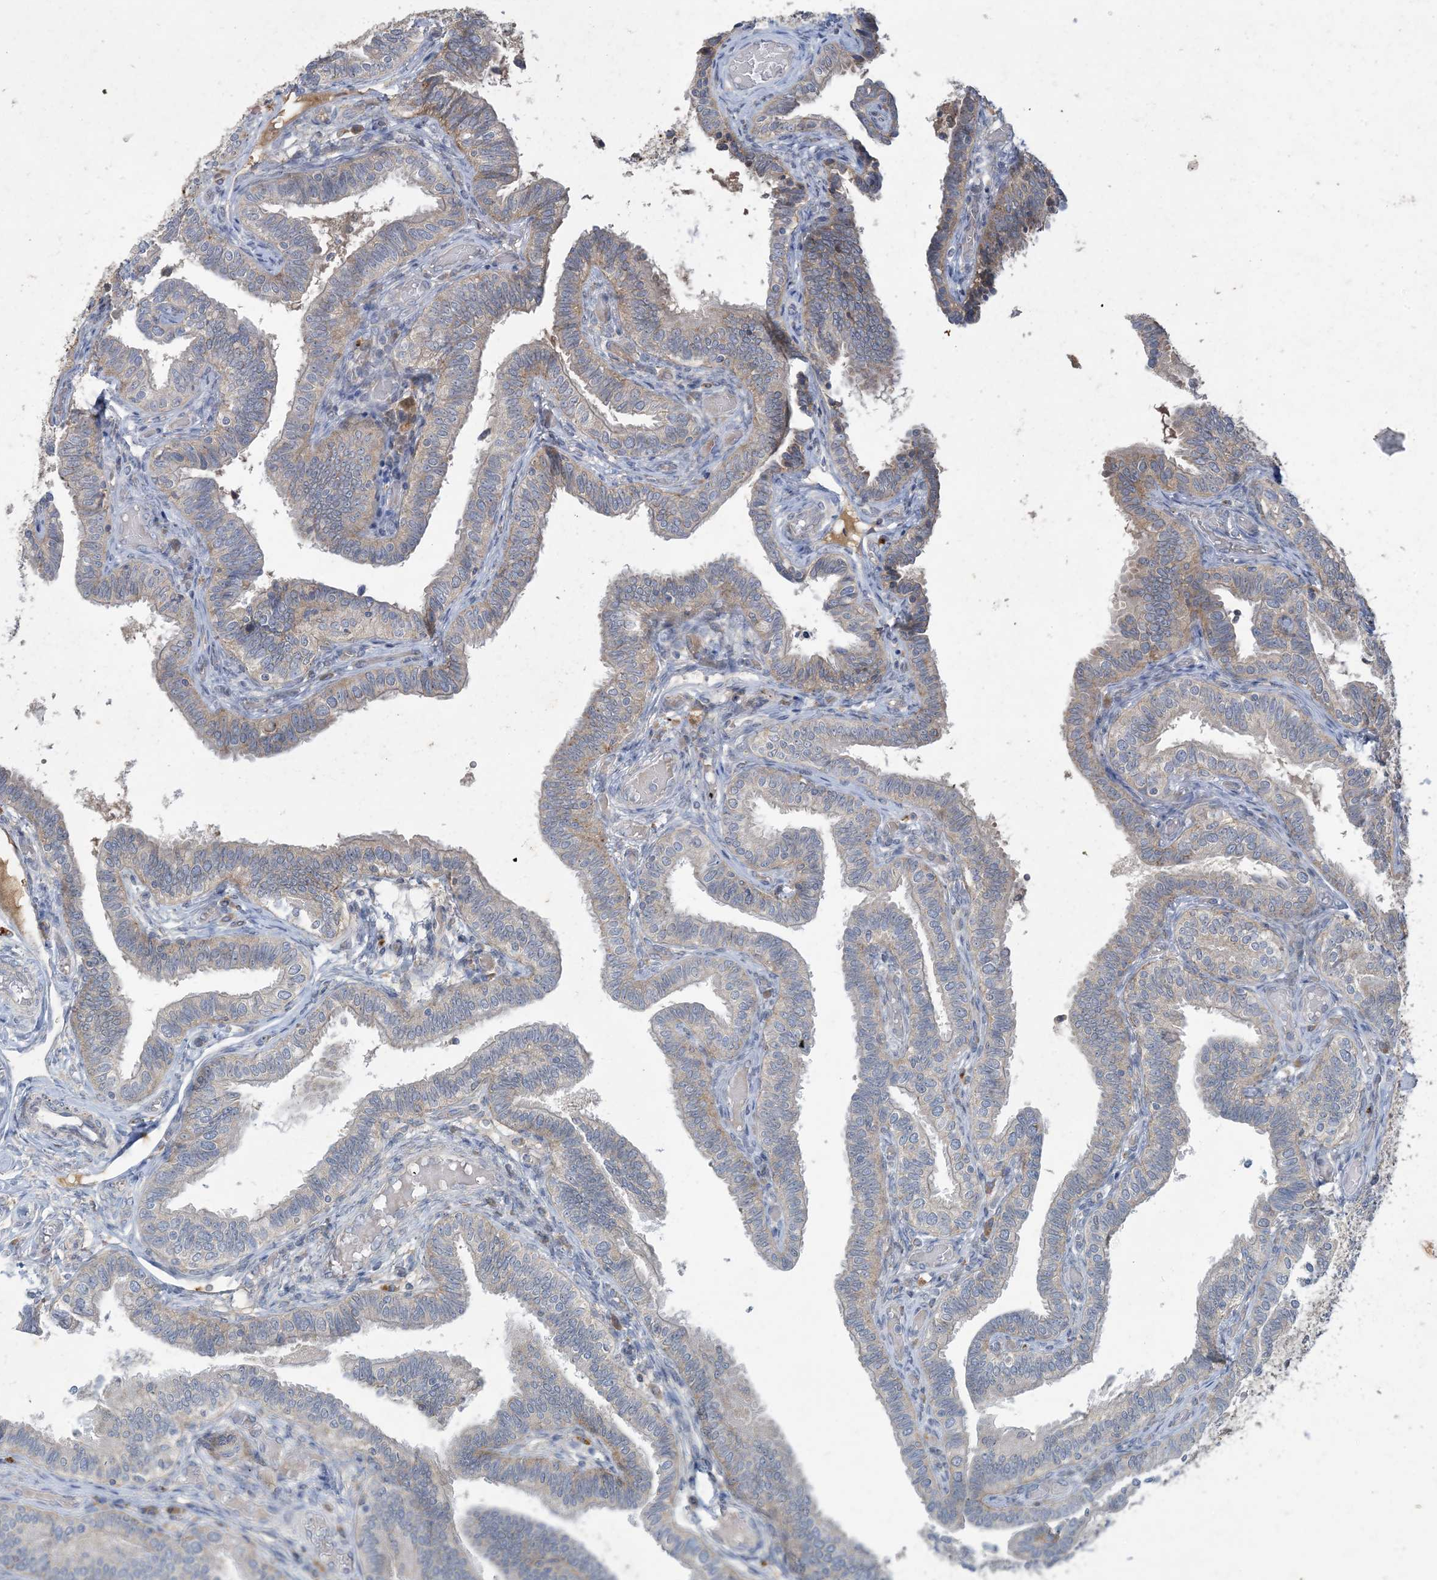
{"staining": {"intensity": "weak", "quantity": "25%-75%", "location": "cytoplasmic/membranous"}, "tissue": "fallopian tube", "cell_type": "Glandular cells", "image_type": "normal", "snomed": [{"axis": "morphology", "description": "Normal tissue, NOS"}, {"axis": "topography", "description": "Fallopian tube"}], "caption": "Brown immunohistochemical staining in unremarkable fallopian tube reveals weak cytoplasmic/membranous staining in approximately 25%-75% of glandular cells.", "gene": "MRPS18A", "patient": {"sex": "female", "age": 39}}